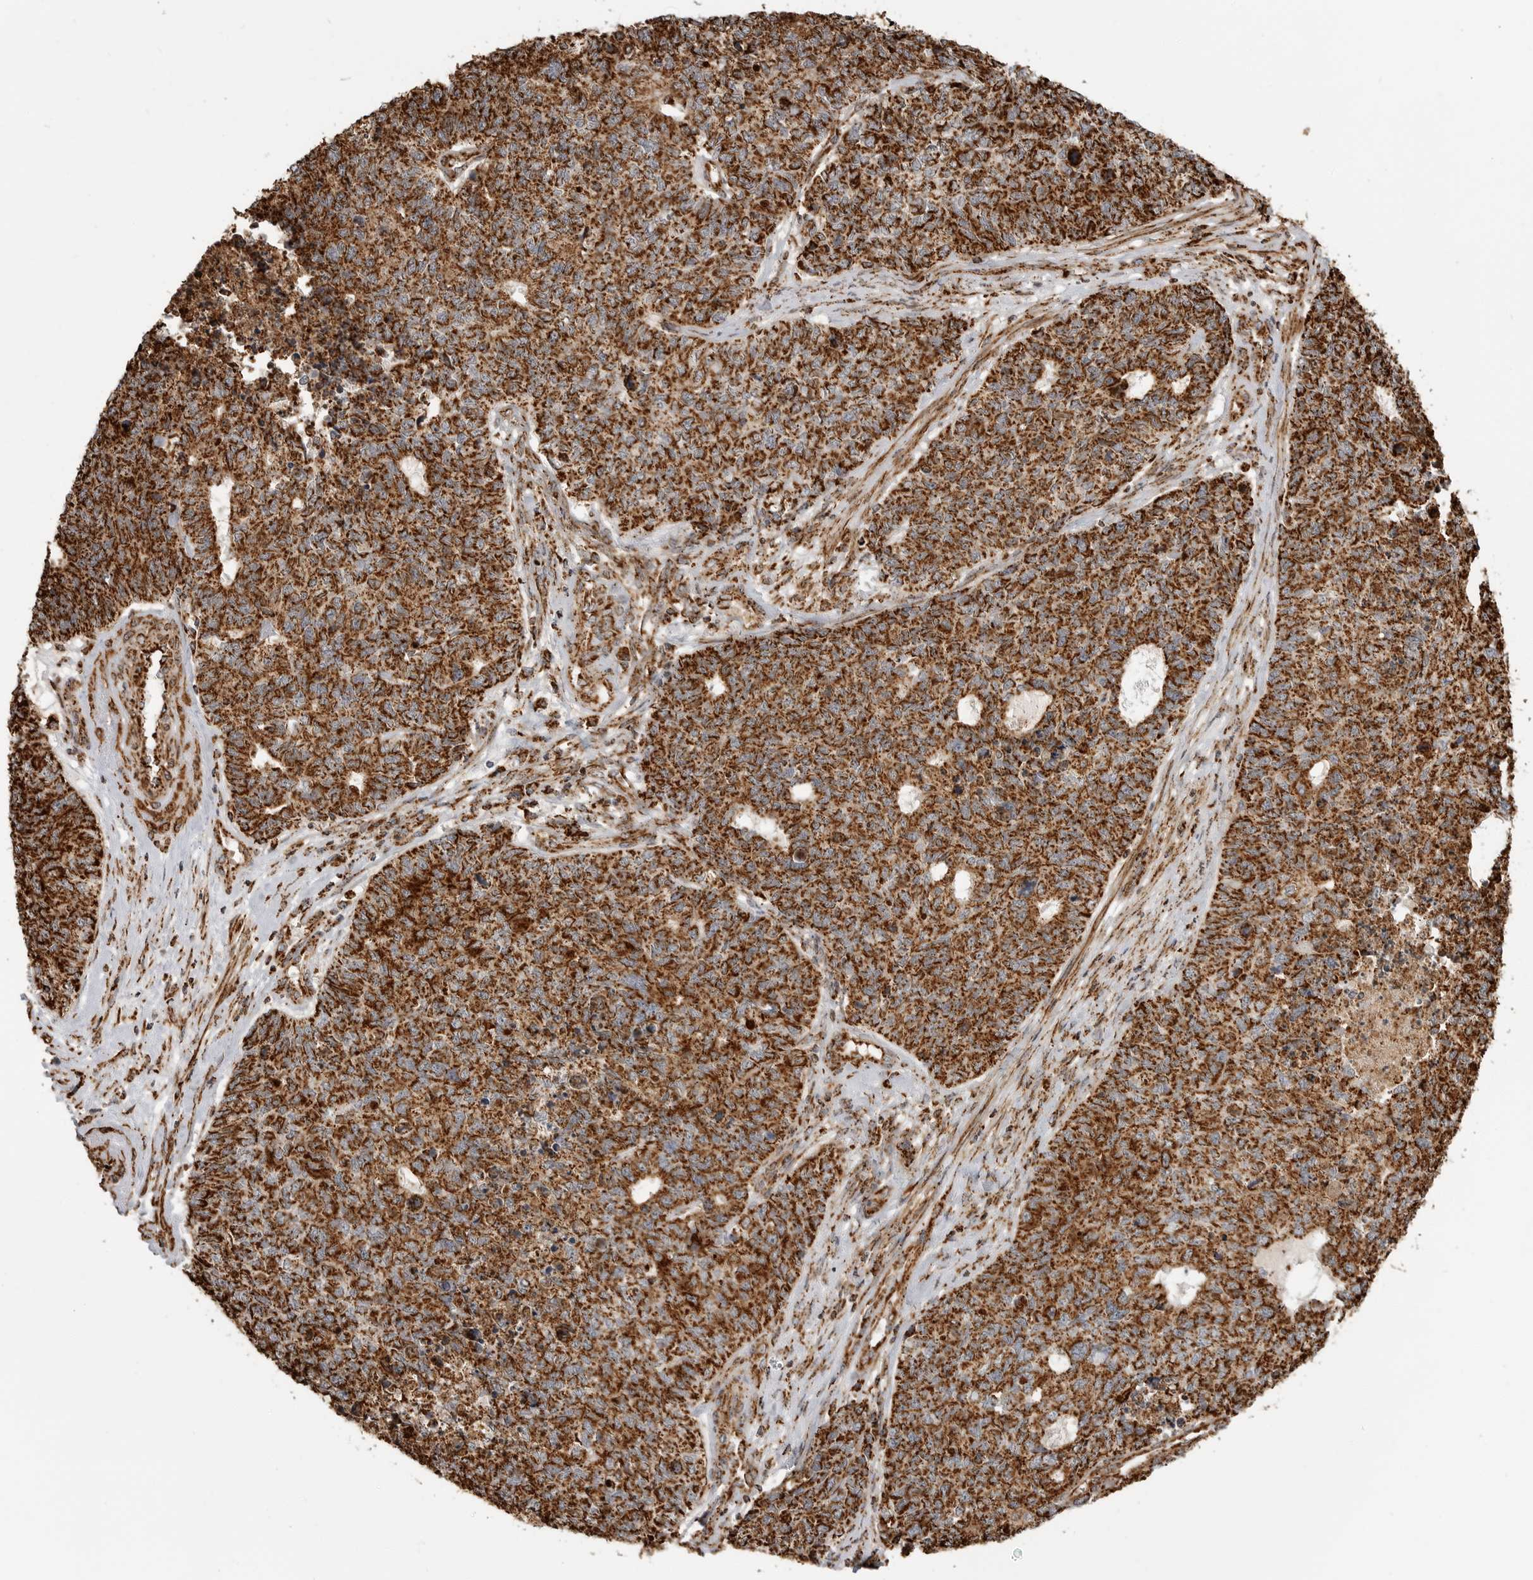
{"staining": {"intensity": "strong", "quantity": ">75%", "location": "cytoplasmic/membranous"}, "tissue": "cervical cancer", "cell_type": "Tumor cells", "image_type": "cancer", "snomed": [{"axis": "morphology", "description": "Squamous cell carcinoma, NOS"}, {"axis": "topography", "description": "Cervix"}], "caption": "About >75% of tumor cells in cervical cancer demonstrate strong cytoplasmic/membranous protein positivity as visualized by brown immunohistochemical staining.", "gene": "BMP2K", "patient": {"sex": "female", "age": 63}}